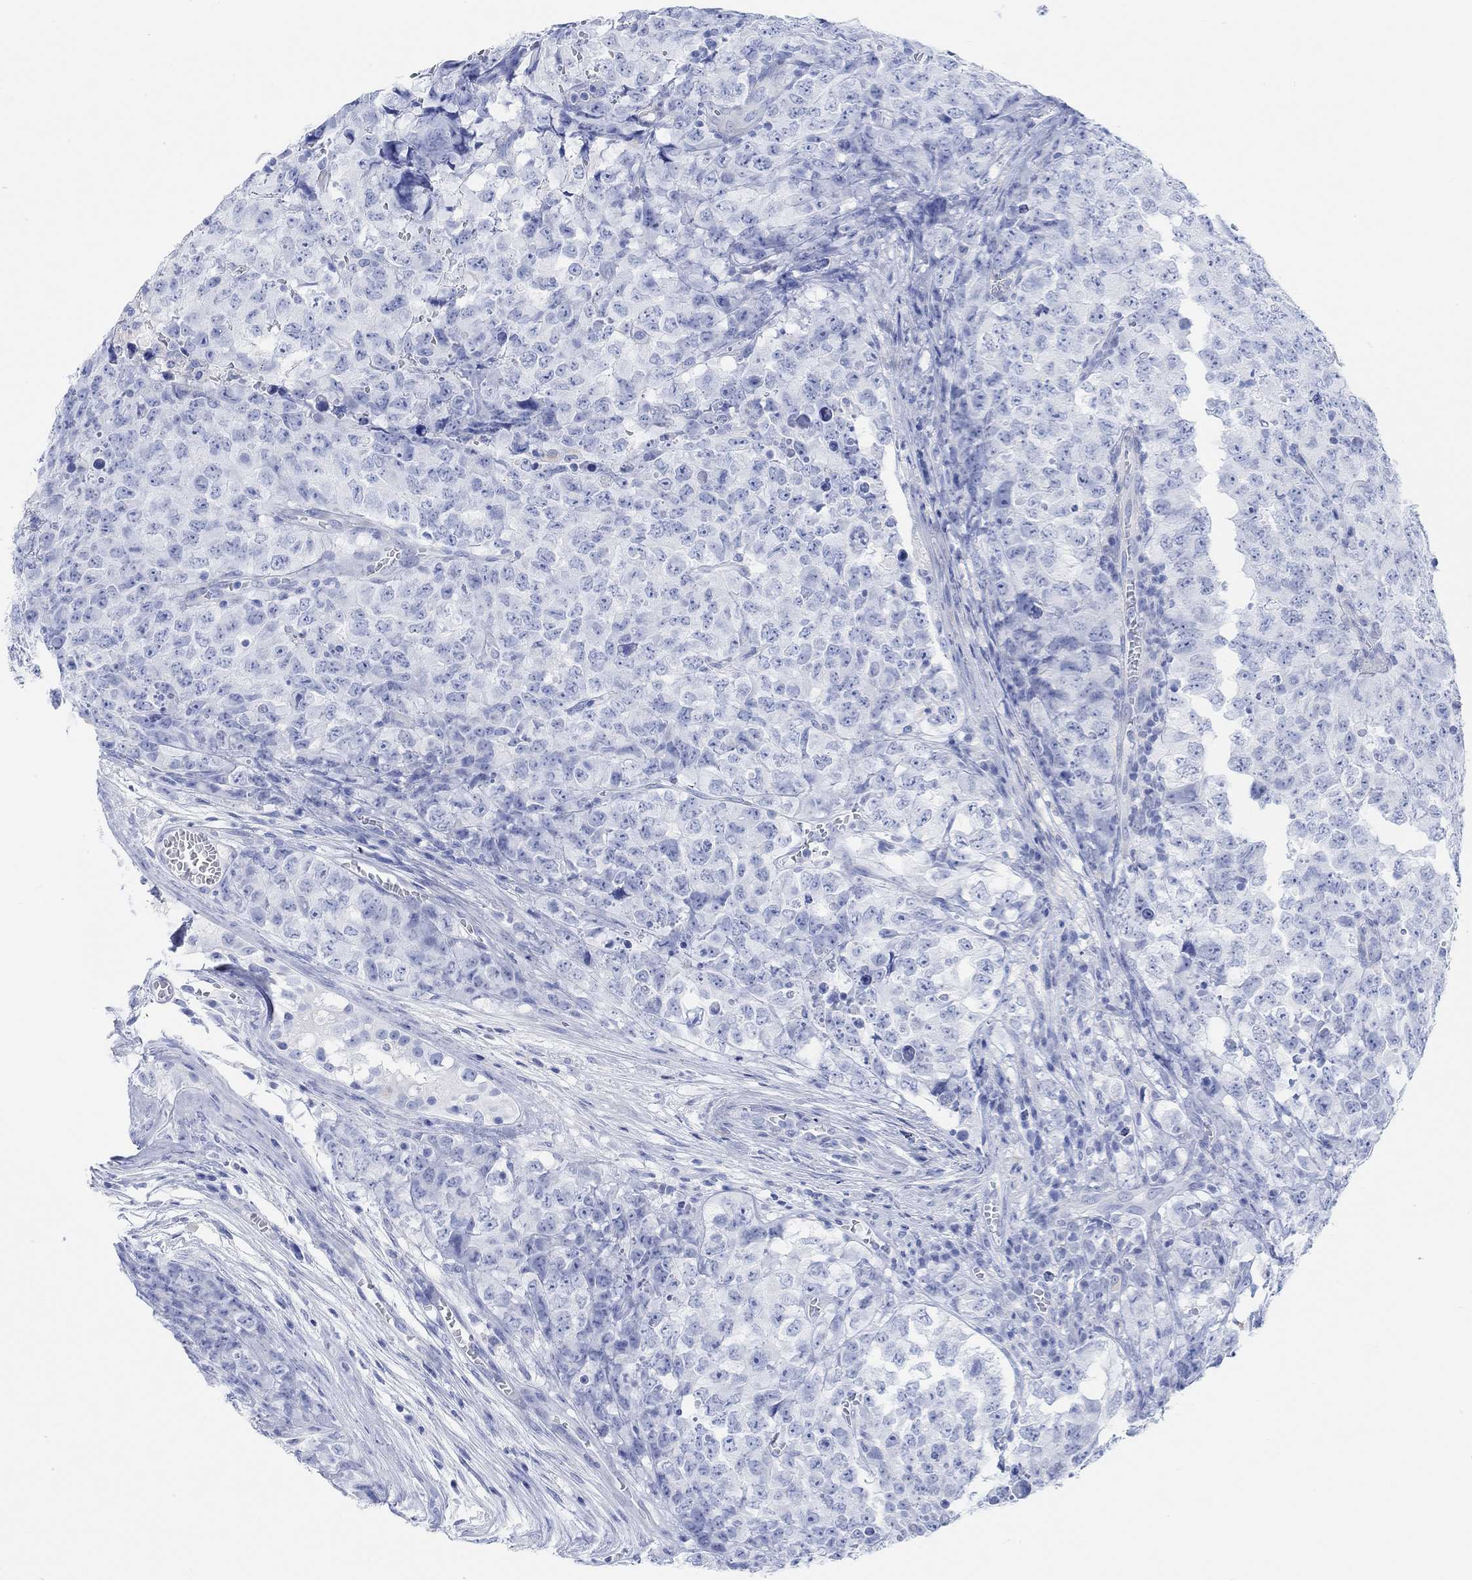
{"staining": {"intensity": "negative", "quantity": "none", "location": "none"}, "tissue": "testis cancer", "cell_type": "Tumor cells", "image_type": "cancer", "snomed": [{"axis": "morphology", "description": "Carcinoma, Embryonal, NOS"}, {"axis": "topography", "description": "Testis"}], "caption": "Embryonal carcinoma (testis) was stained to show a protein in brown. There is no significant positivity in tumor cells.", "gene": "ANKRD33", "patient": {"sex": "male", "age": 23}}